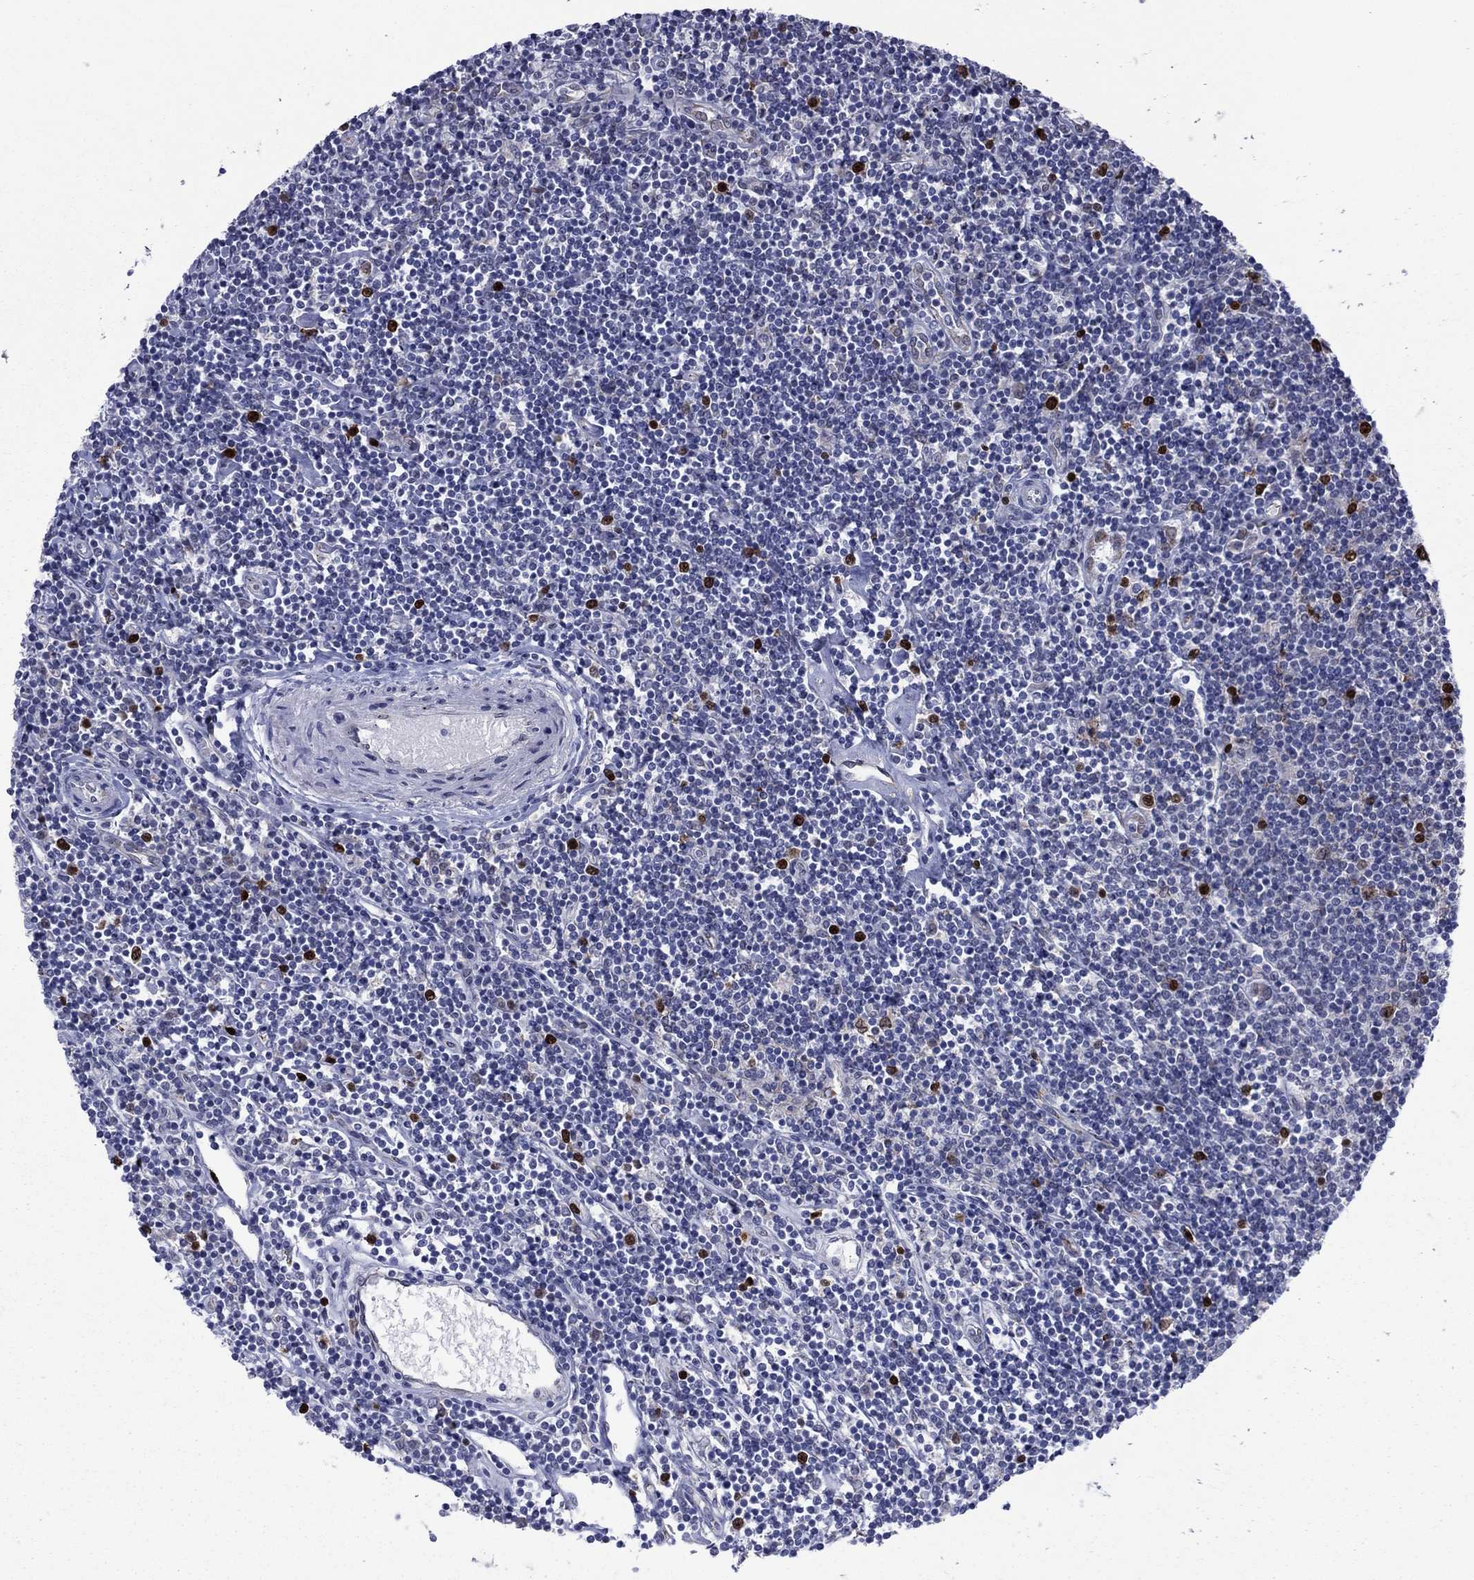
{"staining": {"intensity": "negative", "quantity": "none", "location": "none"}, "tissue": "lymphoma", "cell_type": "Tumor cells", "image_type": "cancer", "snomed": [{"axis": "morphology", "description": "Hodgkin's disease, NOS"}, {"axis": "topography", "description": "Lymph node"}], "caption": "Image shows no protein positivity in tumor cells of lymphoma tissue.", "gene": "CDCA5", "patient": {"sex": "male", "age": 40}}